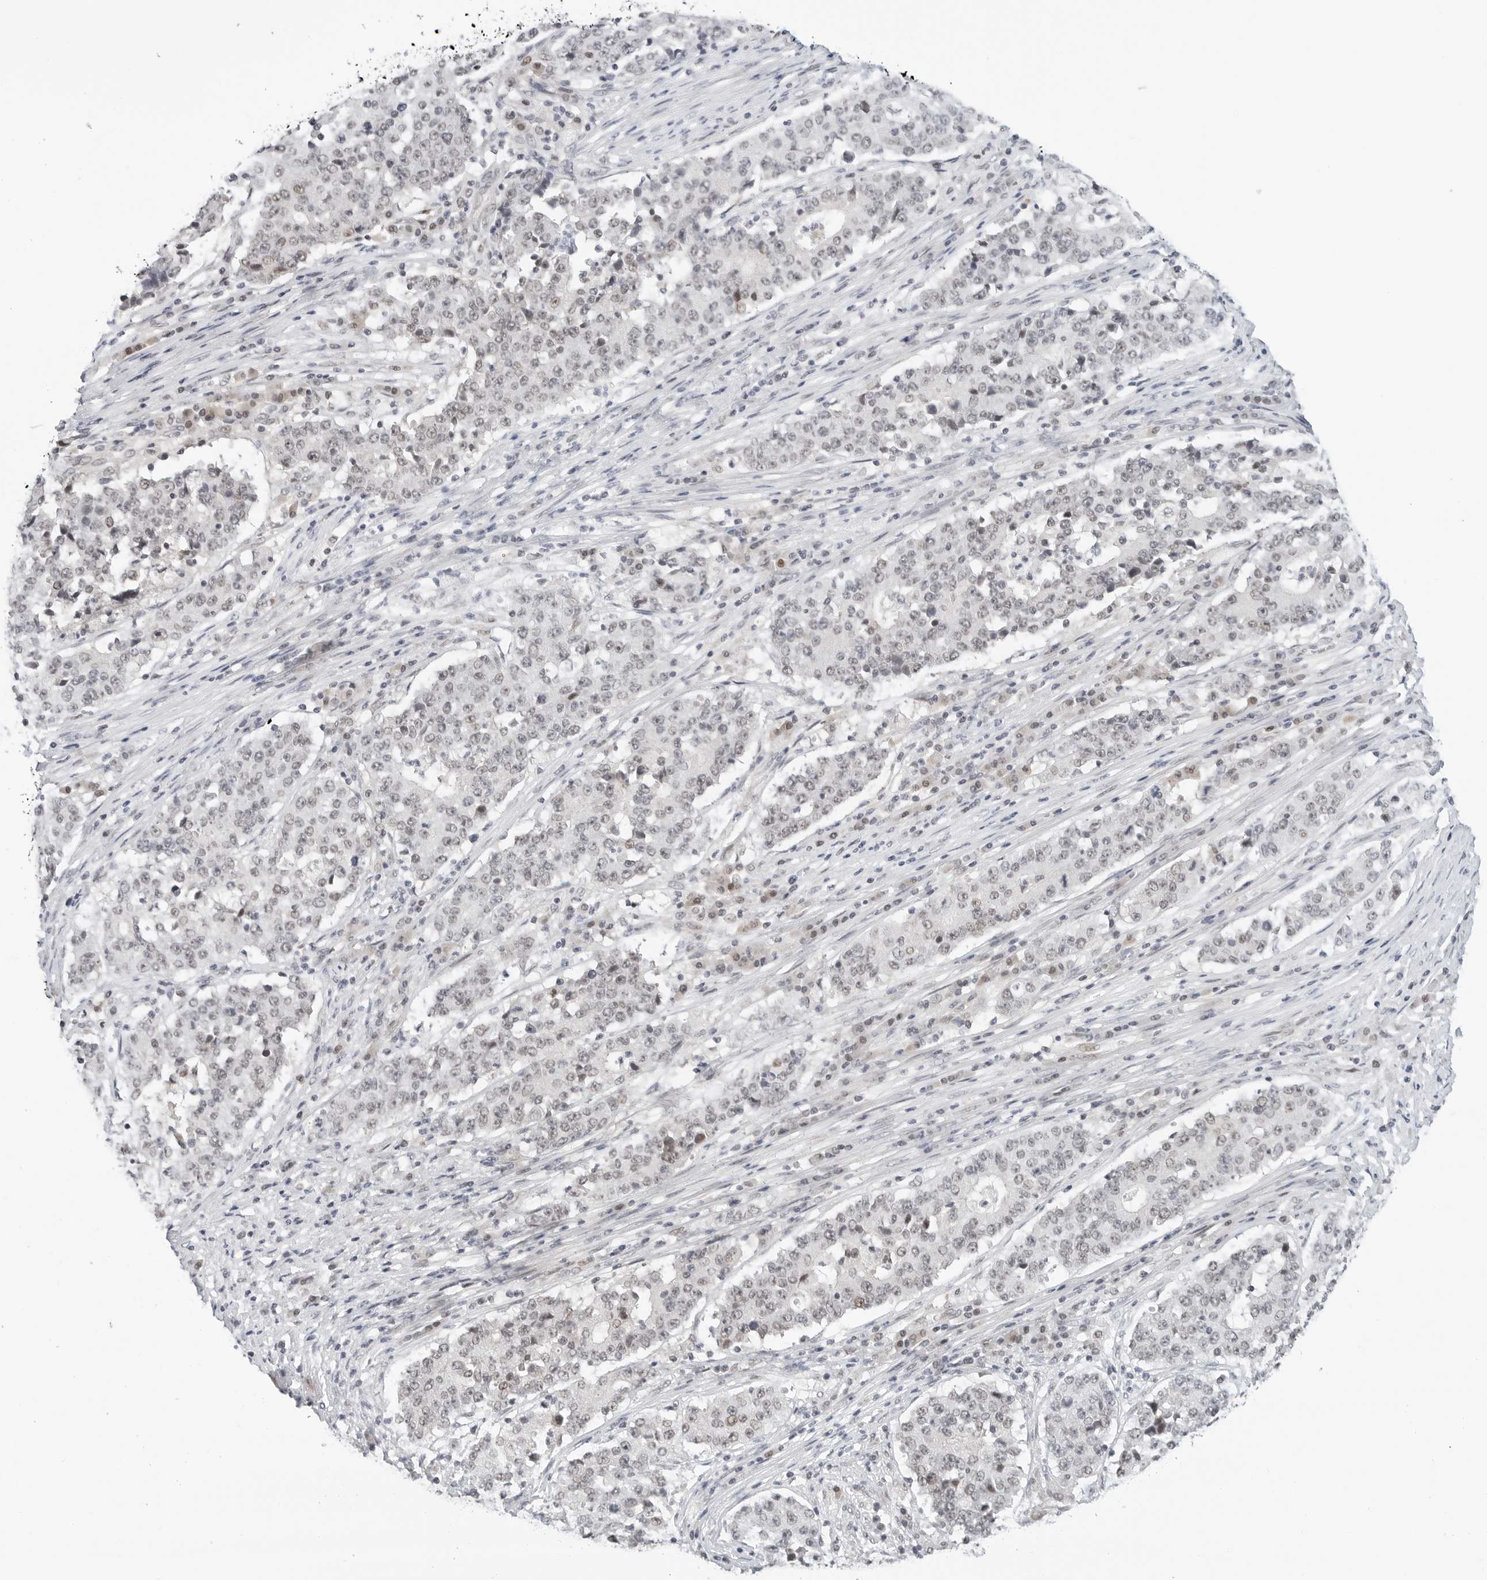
{"staining": {"intensity": "negative", "quantity": "none", "location": "none"}, "tissue": "stomach cancer", "cell_type": "Tumor cells", "image_type": "cancer", "snomed": [{"axis": "morphology", "description": "Adenocarcinoma, NOS"}, {"axis": "topography", "description": "Stomach"}], "caption": "Immunohistochemical staining of human stomach cancer (adenocarcinoma) displays no significant staining in tumor cells.", "gene": "TSEN2", "patient": {"sex": "male", "age": 59}}